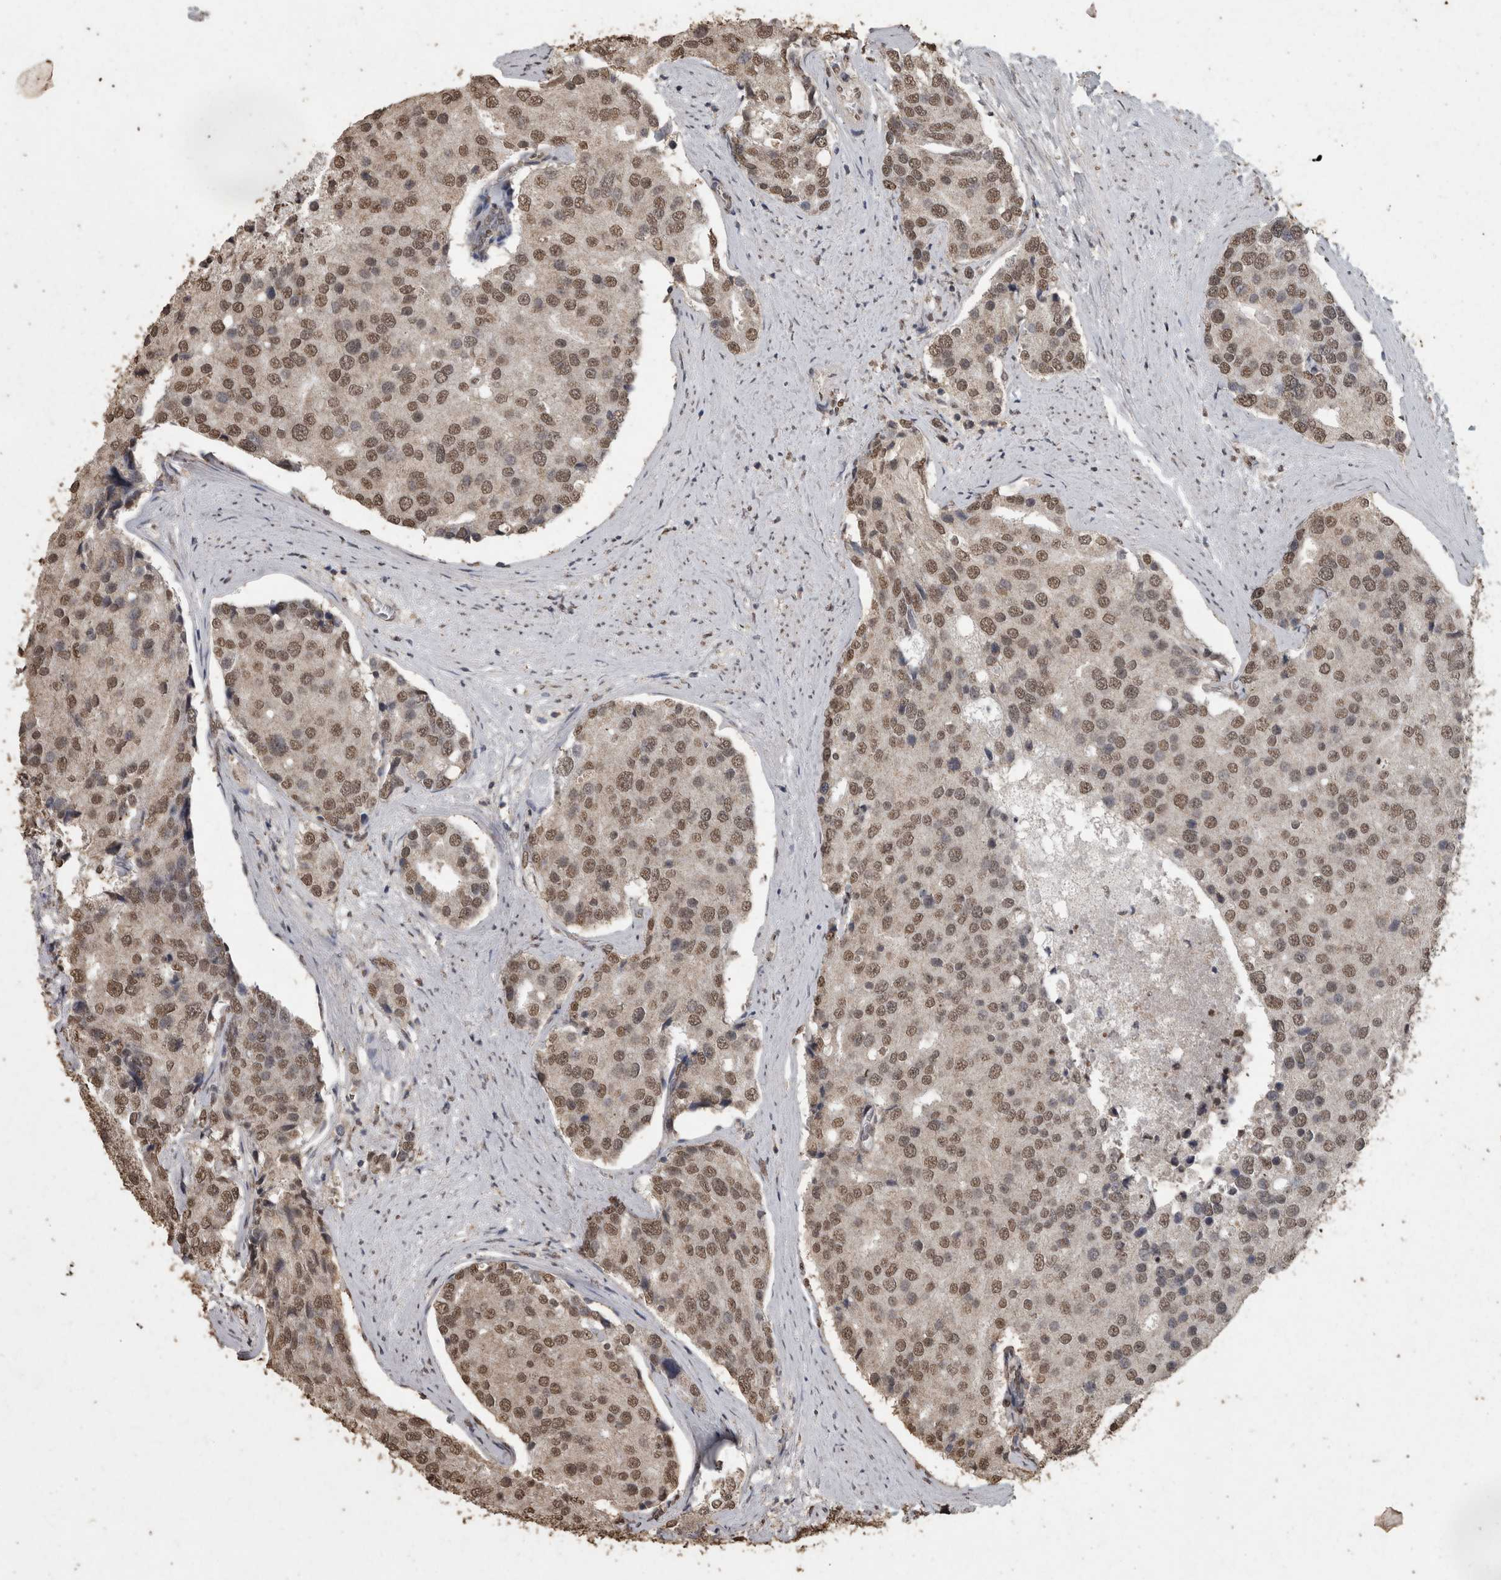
{"staining": {"intensity": "moderate", "quantity": ">75%", "location": "nuclear"}, "tissue": "prostate cancer", "cell_type": "Tumor cells", "image_type": "cancer", "snomed": [{"axis": "morphology", "description": "Adenocarcinoma, High grade"}, {"axis": "topography", "description": "Prostate"}], "caption": "Immunohistochemistry (IHC) (DAB (3,3'-diaminobenzidine)) staining of human prostate adenocarcinoma (high-grade) demonstrates moderate nuclear protein staining in approximately >75% of tumor cells. Nuclei are stained in blue.", "gene": "SMAD7", "patient": {"sex": "male", "age": 50}}